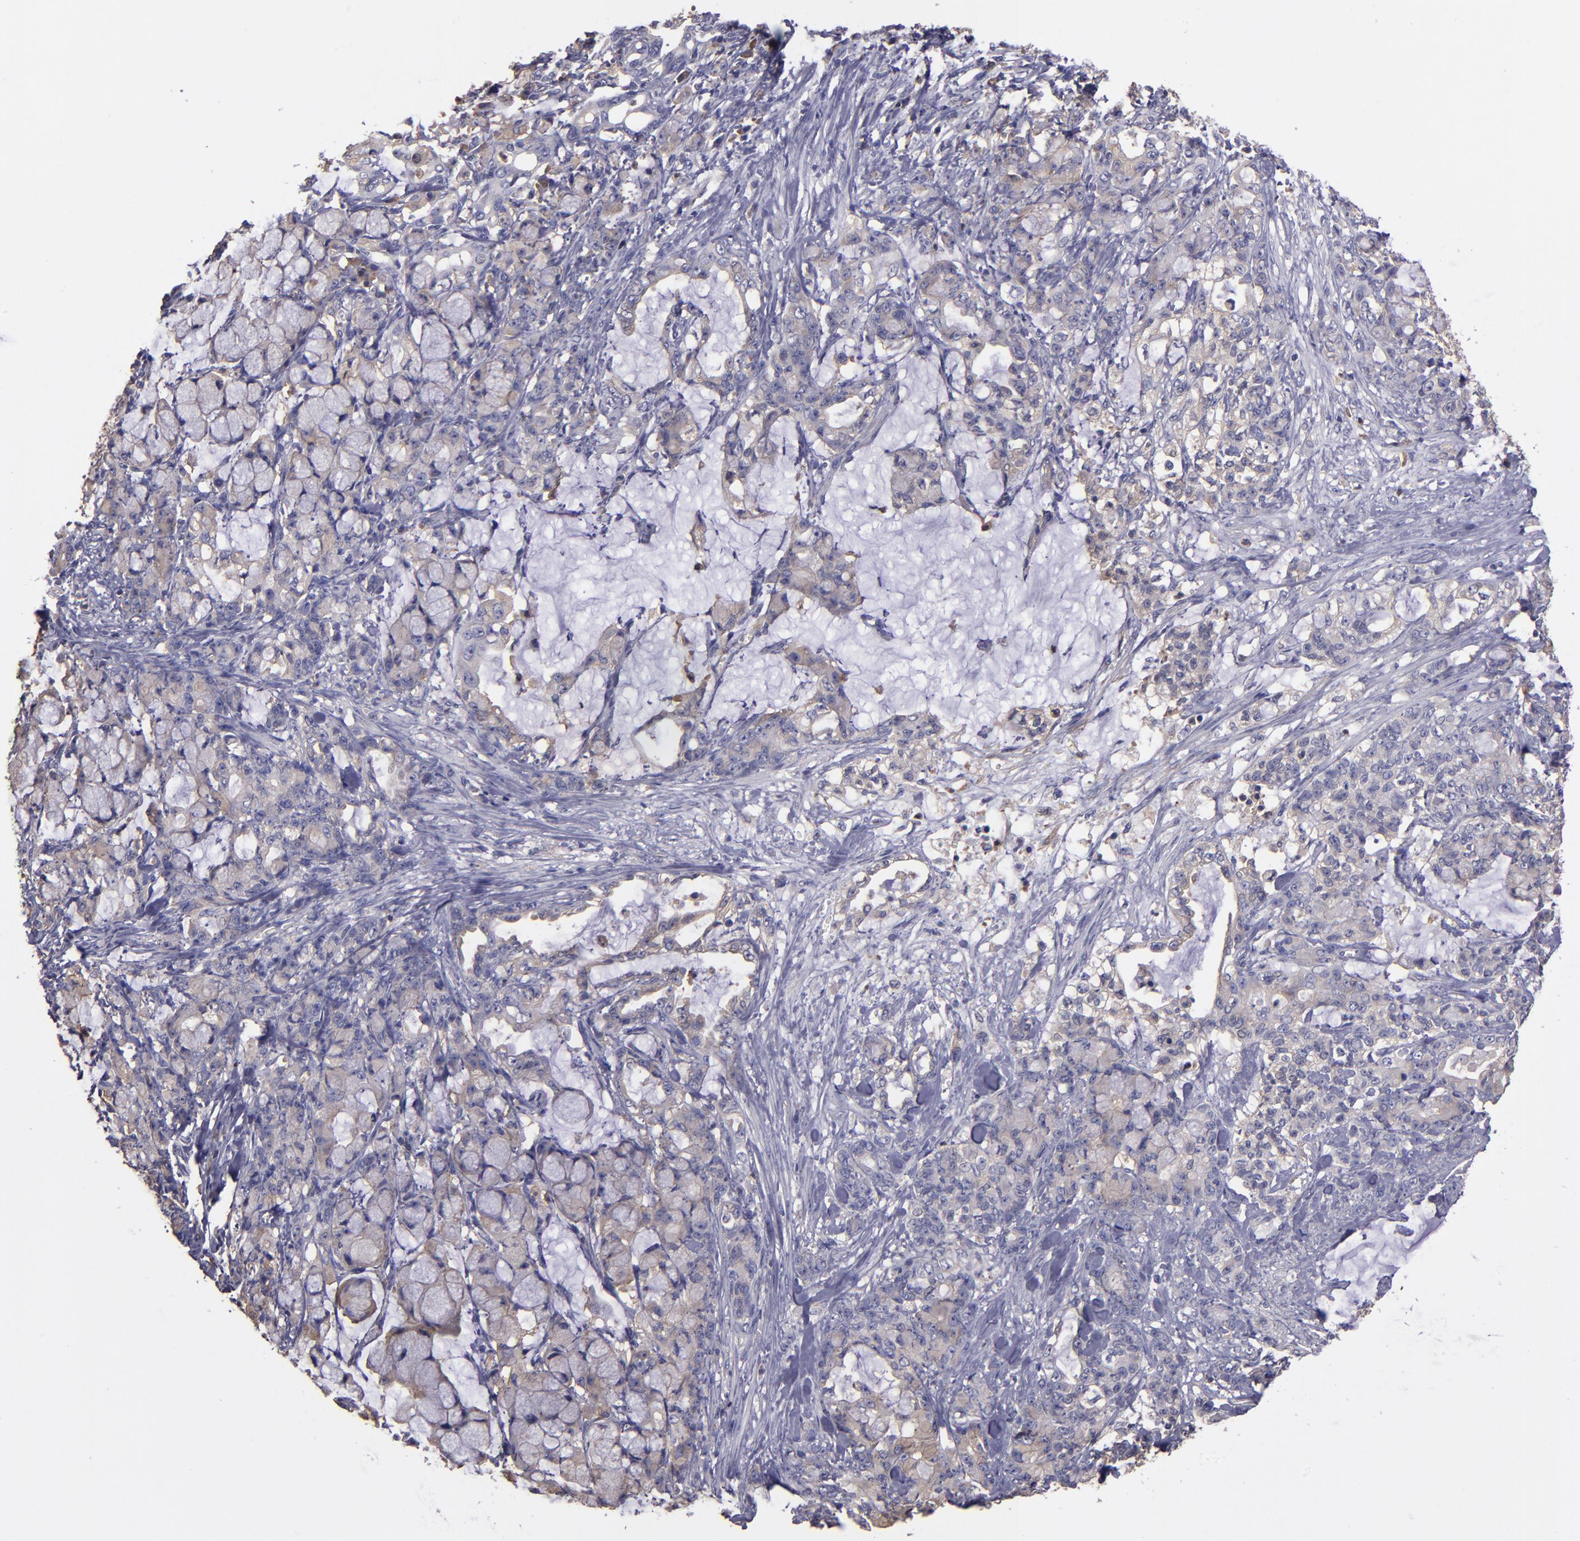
{"staining": {"intensity": "weak", "quantity": "<25%", "location": "cytoplasmic/membranous"}, "tissue": "pancreatic cancer", "cell_type": "Tumor cells", "image_type": "cancer", "snomed": [{"axis": "morphology", "description": "Adenocarcinoma, NOS"}, {"axis": "topography", "description": "Pancreas"}], "caption": "High power microscopy photomicrograph of an IHC micrograph of pancreatic adenocarcinoma, revealing no significant expression in tumor cells.", "gene": "CARS1", "patient": {"sex": "female", "age": 73}}